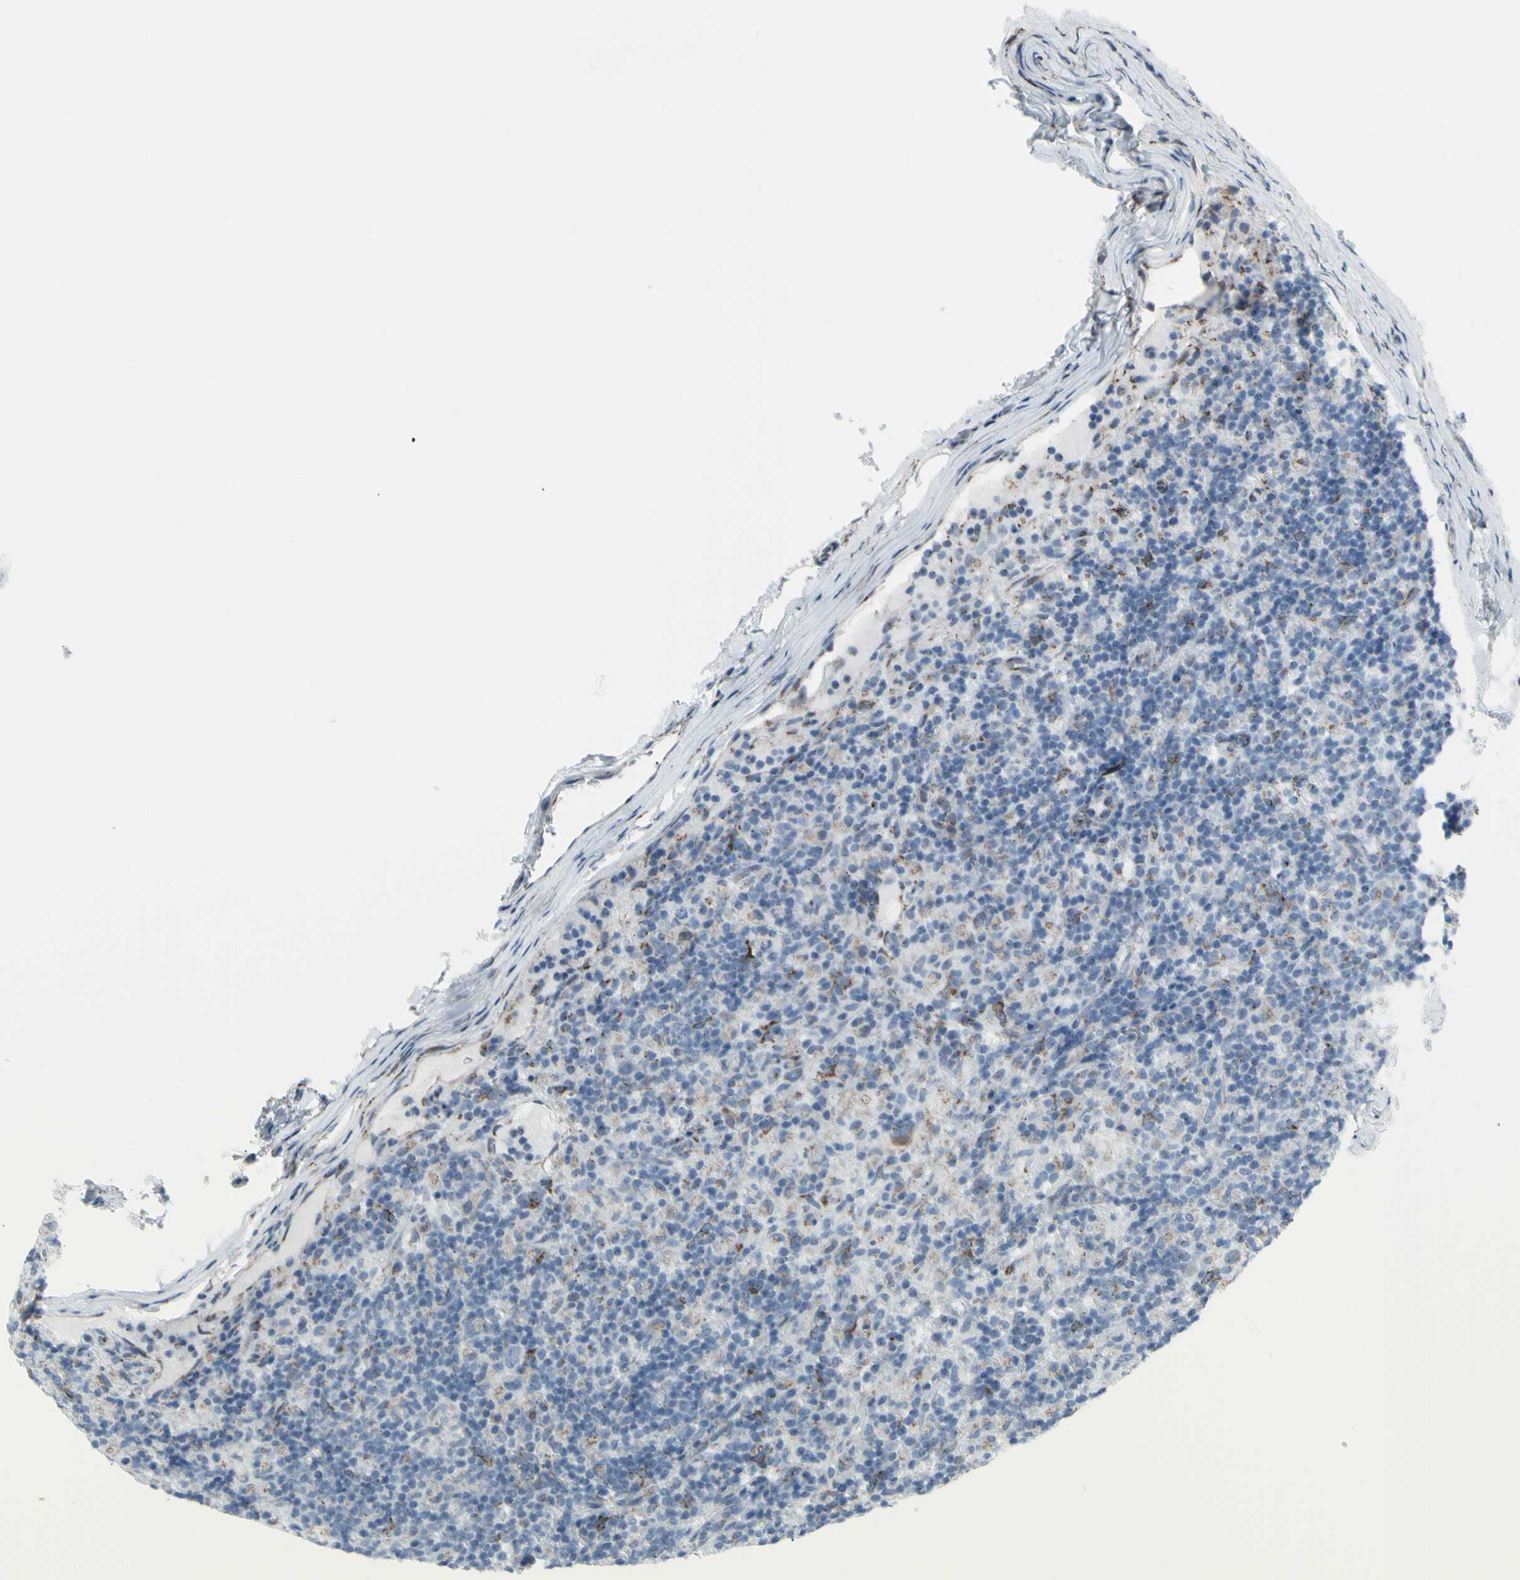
{"staining": {"intensity": "weak", "quantity": "<25%", "location": "cytoplasmic/membranous"}, "tissue": "lymphoma", "cell_type": "Tumor cells", "image_type": "cancer", "snomed": [{"axis": "morphology", "description": "Hodgkin's disease, NOS"}, {"axis": "topography", "description": "Lymph node"}], "caption": "DAB immunohistochemical staining of human Hodgkin's disease displays no significant positivity in tumor cells.", "gene": "GLG1", "patient": {"sex": "male", "age": 70}}